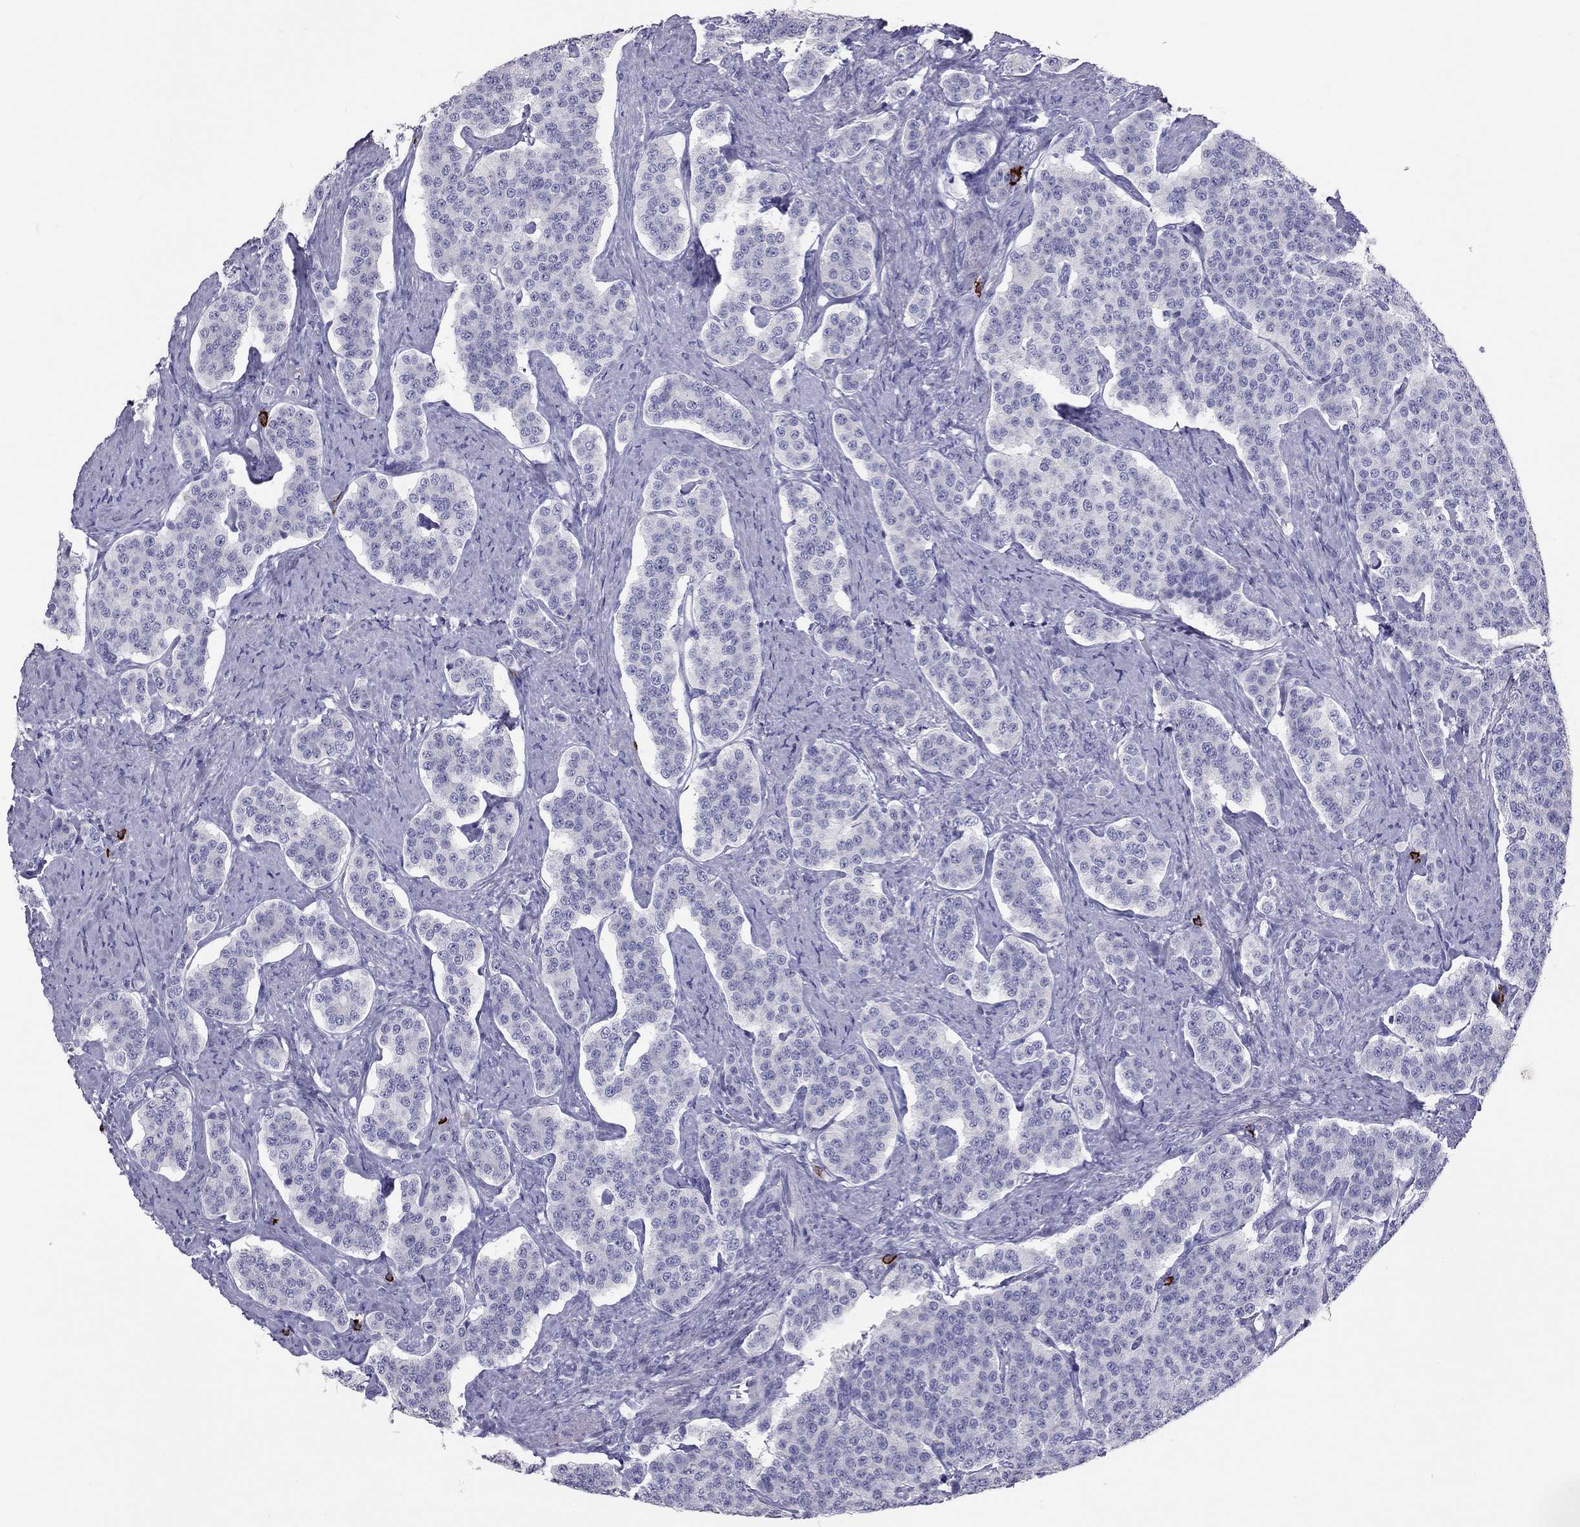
{"staining": {"intensity": "negative", "quantity": "none", "location": "none"}, "tissue": "carcinoid", "cell_type": "Tumor cells", "image_type": "cancer", "snomed": [{"axis": "morphology", "description": "Carcinoid, malignant, NOS"}, {"axis": "topography", "description": "Small intestine"}], "caption": "Immunohistochemistry micrograph of neoplastic tissue: malignant carcinoid stained with DAB (3,3'-diaminobenzidine) displays no significant protein staining in tumor cells.", "gene": "IL17REL", "patient": {"sex": "female", "age": 58}}